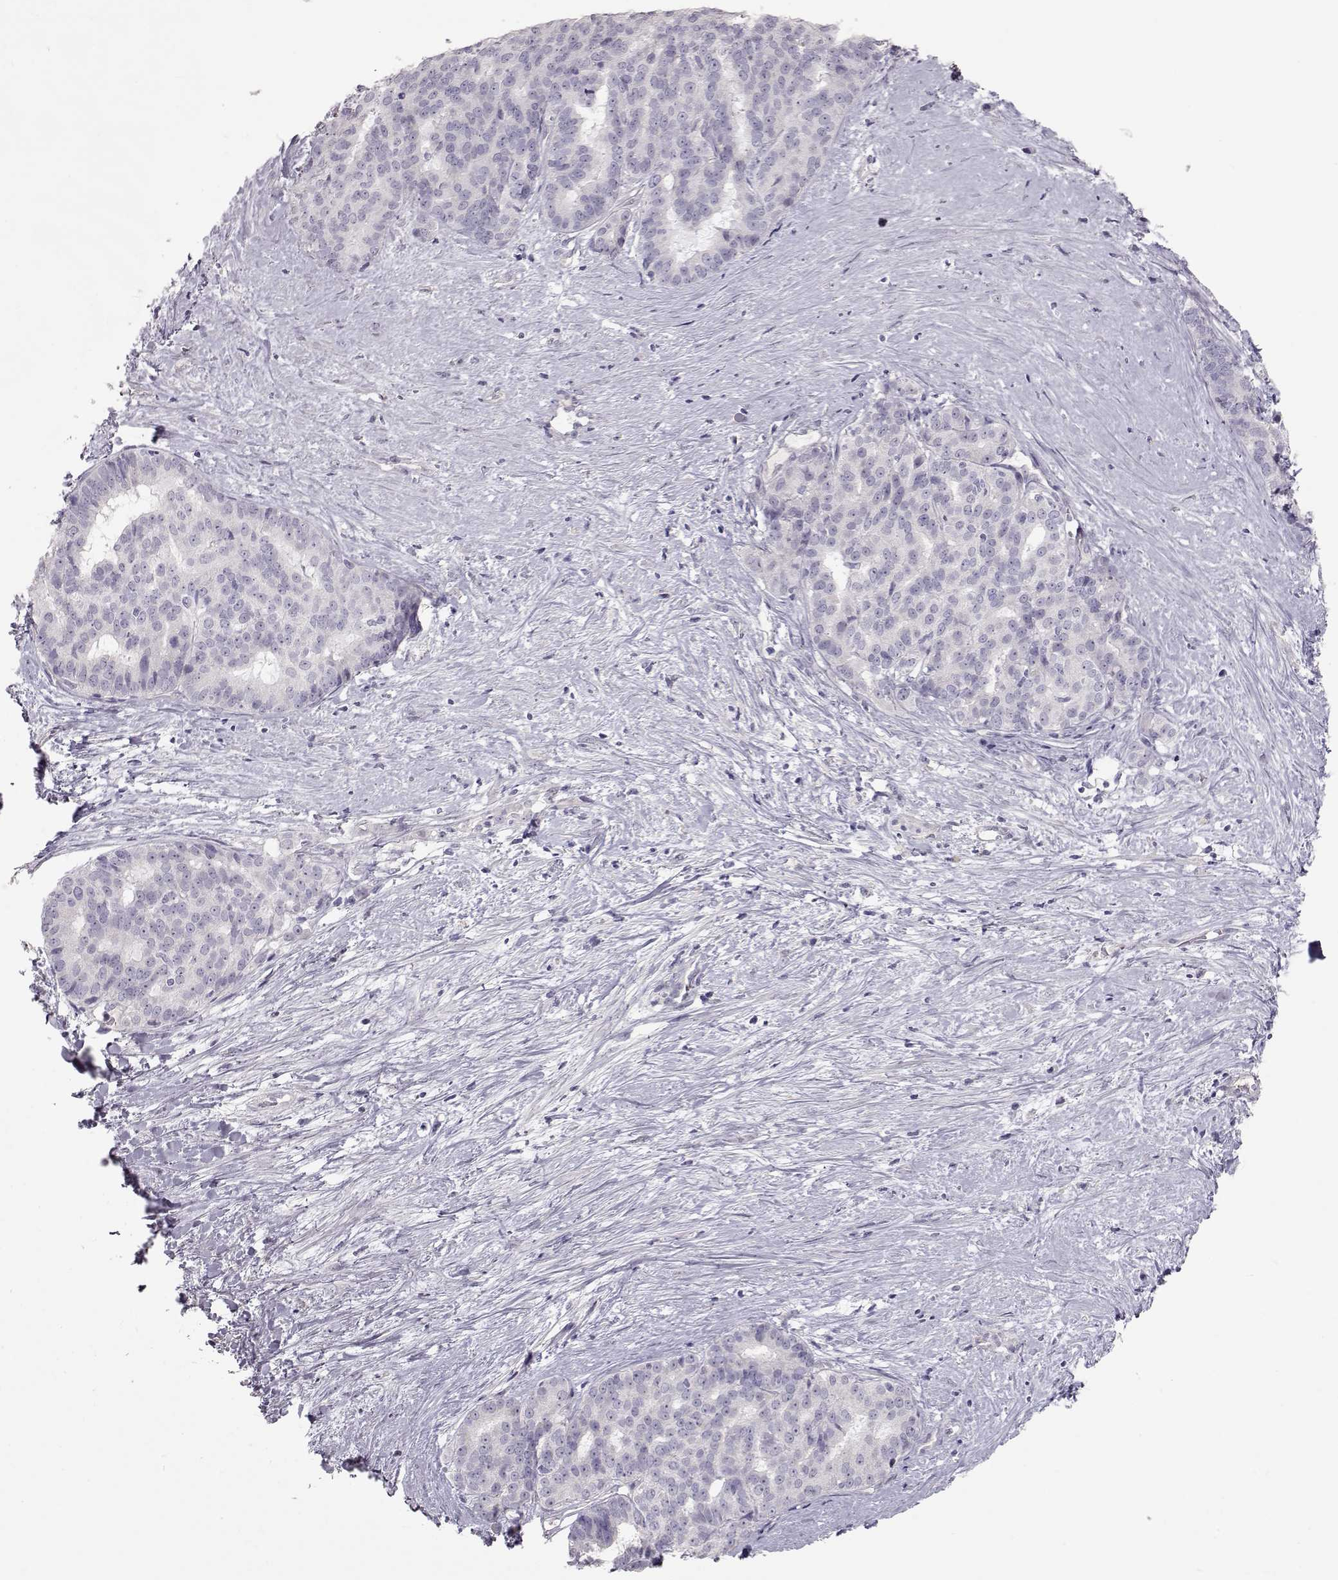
{"staining": {"intensity": "negative", "quantity": "none", "location": "none"}, "tissue": "liver cancer", "cell_type": "Tumor cells", "image_type": "cancer", "snomed": [{"axis": "morphology", "description": "Cholangiocarcinoma"}, {"axis": "topography", "description": "Liver"}], "caption": "This is an IHC photomicrograph of liver cancer (cholangiocarcinoma). There is no staining in tumor cells.", "gene": "SLC18A1", "patient": {"sex": "female", "age": 47}}